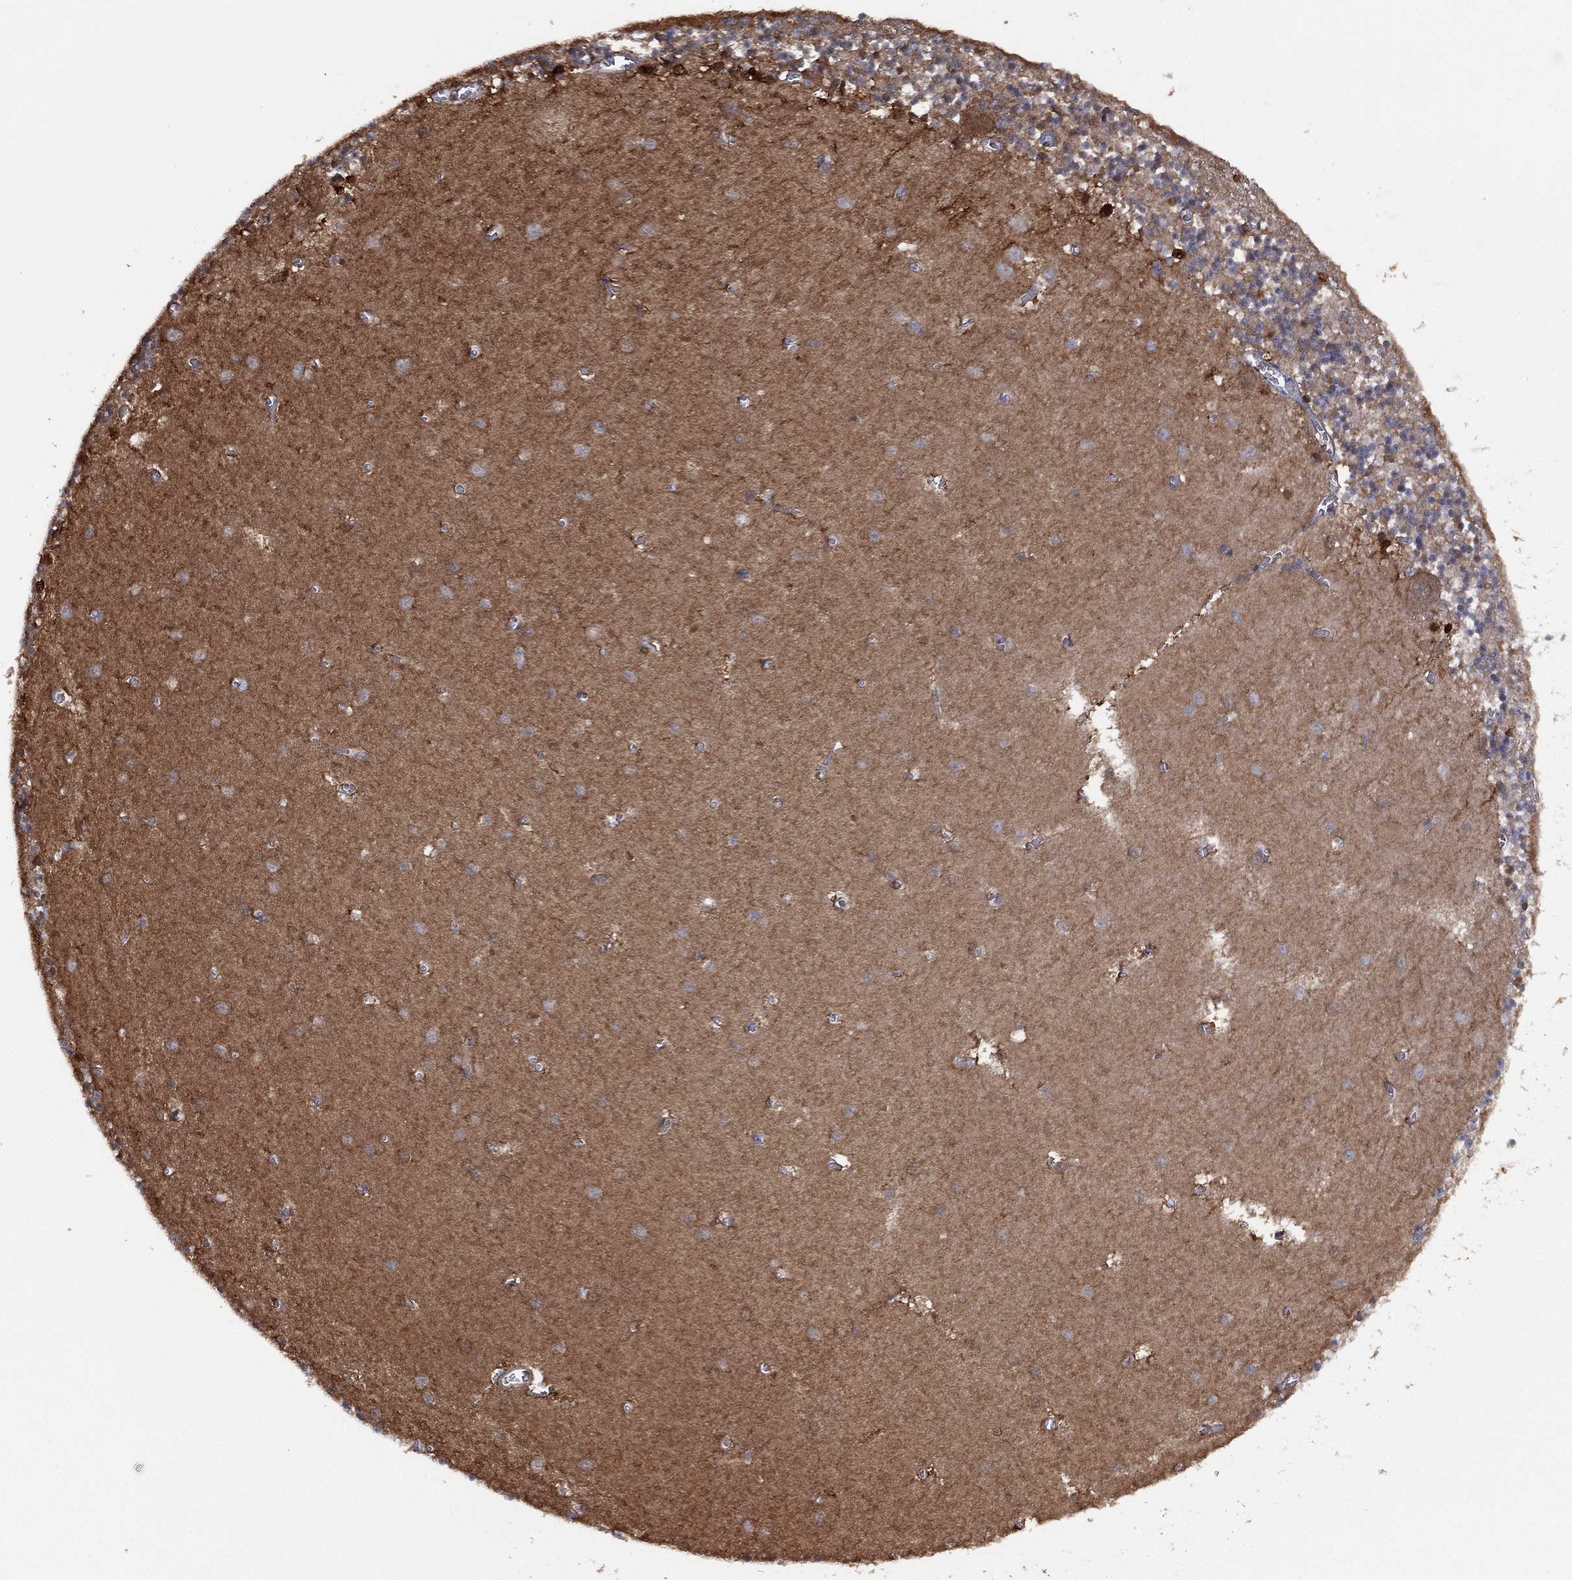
{"staining": {"intensity": "negative", "quantity": "none", "location": "none"}, "tissue": "cerebellum", "cell_type": "Cells in granular layer", "image_type": "normal", "snomed": [{"axis": "morphology", "description": "Normal tissue, NOS"}, {"axis": "topography", "description": "Cerebellum"}], "caption": "Histopathology image shows no significant protein positivity in cells in granular layer of benign cerebellum. (DAB IHC, high magnification).", "gene": "DDAH1", "patient": {"sex": "female", "age": 64}}